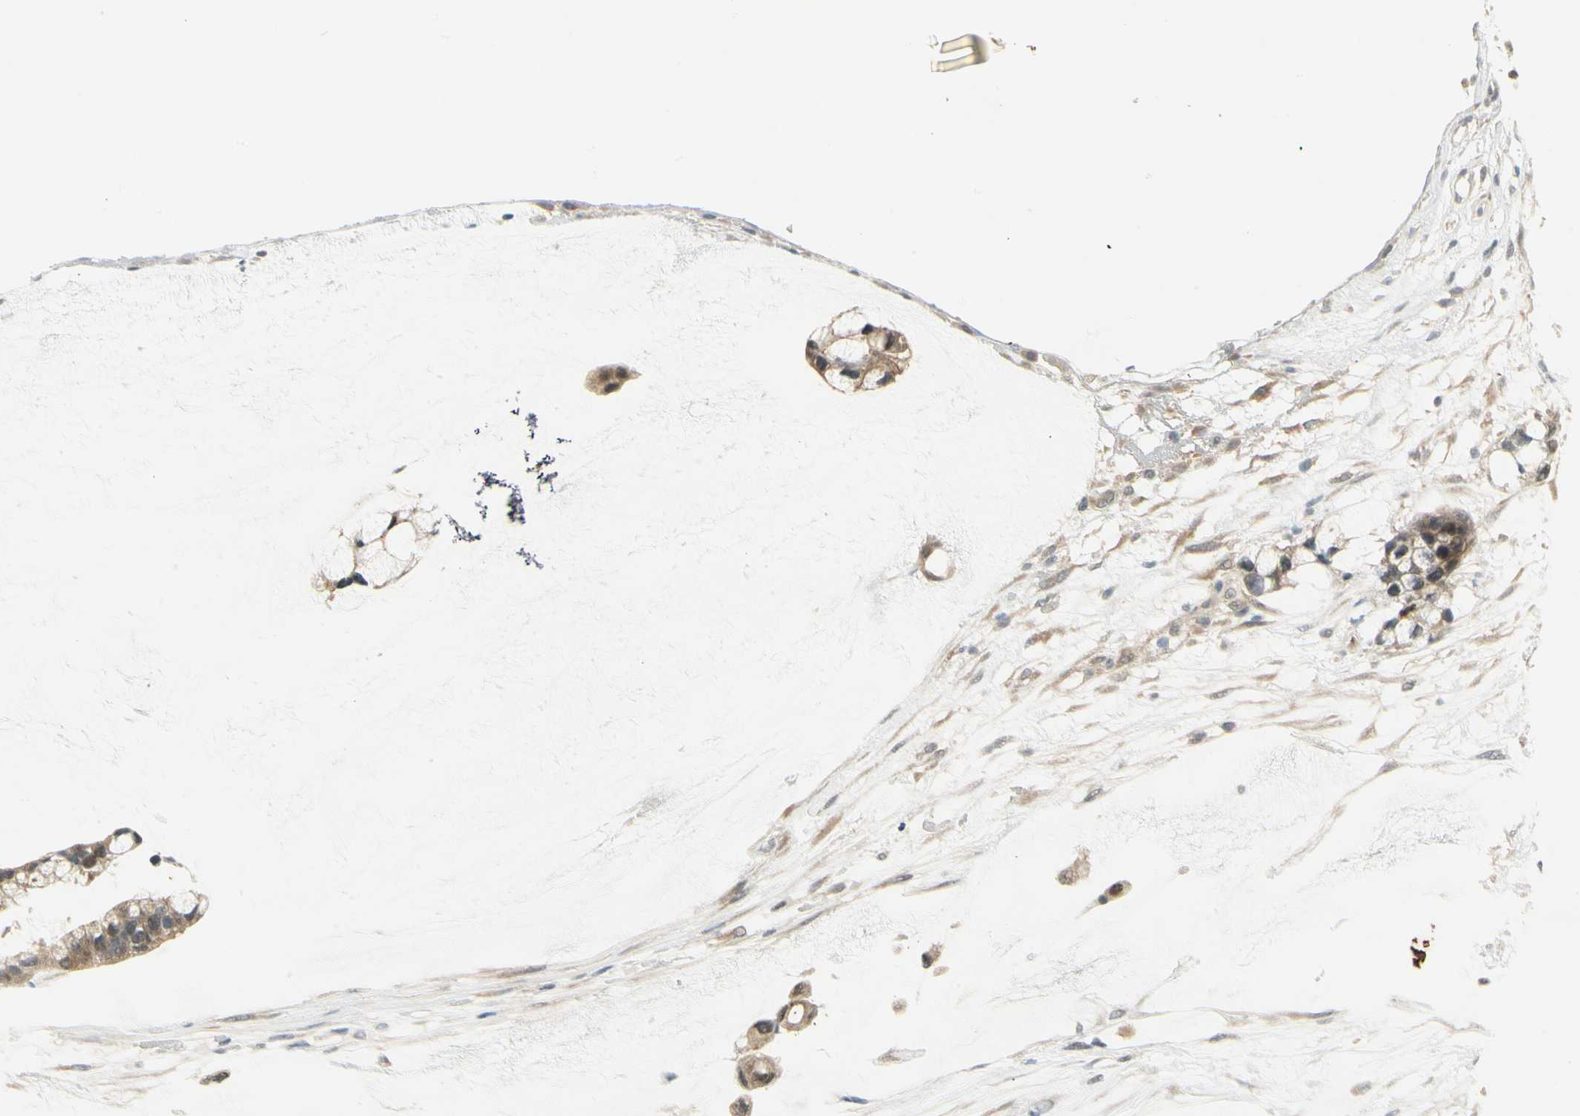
{"staining": {"intensity": "moderate", "quantity": ">75%", "location": "cytoplasmic/membranous,nuclear"}, "tissue": "ovarian cancer", "cell_type": "Tumor cells", "image_type": "cancer", "snomed": [{"axis": "morphology", "description": "Cystadenocarcinoma, mucinous, NOS"}, {"axis": "topography", "description": "Ovary"}], "caption": "The histopathology image demonstrates a brown stain indicating the presence of a protein in the cytoplasmic/membranous and nuclear of tumor cells in ovarian mucinous cystadenocarcinoma.", "gene": "EPHB3", "patient": {"sex": "female", "age": 39}}